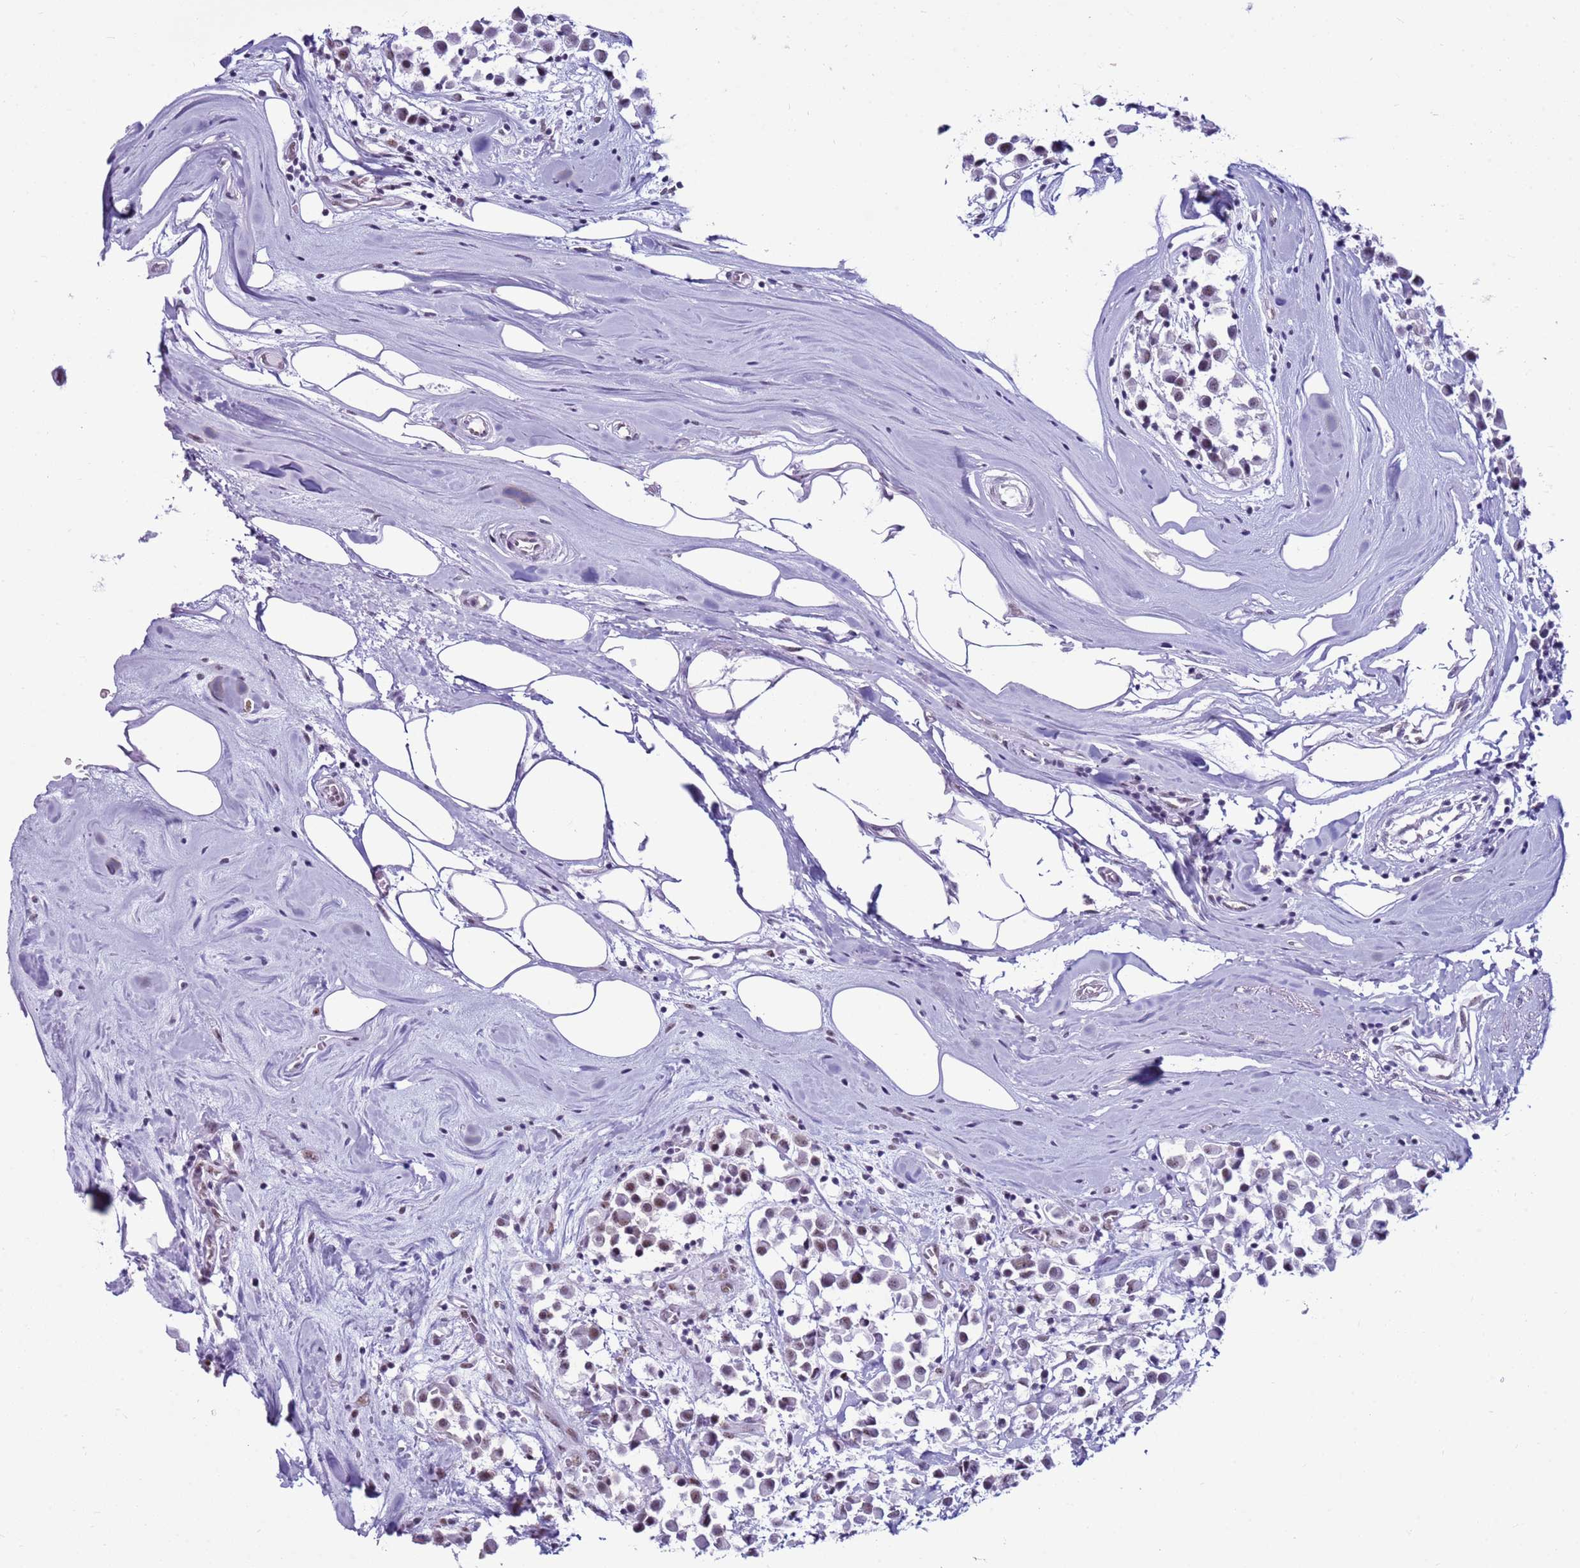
{"staining": {"intensity": "moderate", "quantity": "<25%", "location": "nuclear"}, "tissue": "breast cancer", "cell_type": "Tumor cells", "image_type": "cancer", "snomed": [{"axis": "morphology", "description": "Duct carcinoma"}, {"axis": "topography", "description": "Breast"}], "caption": "Brown immunohistochemical staining in human breast cancer (invasive ductal carcinoma) reveals moderate nuclear expression in about <25% of tumor cells.", "gene": "DHX15", "patient": {"sex": "female", "age": 61}}